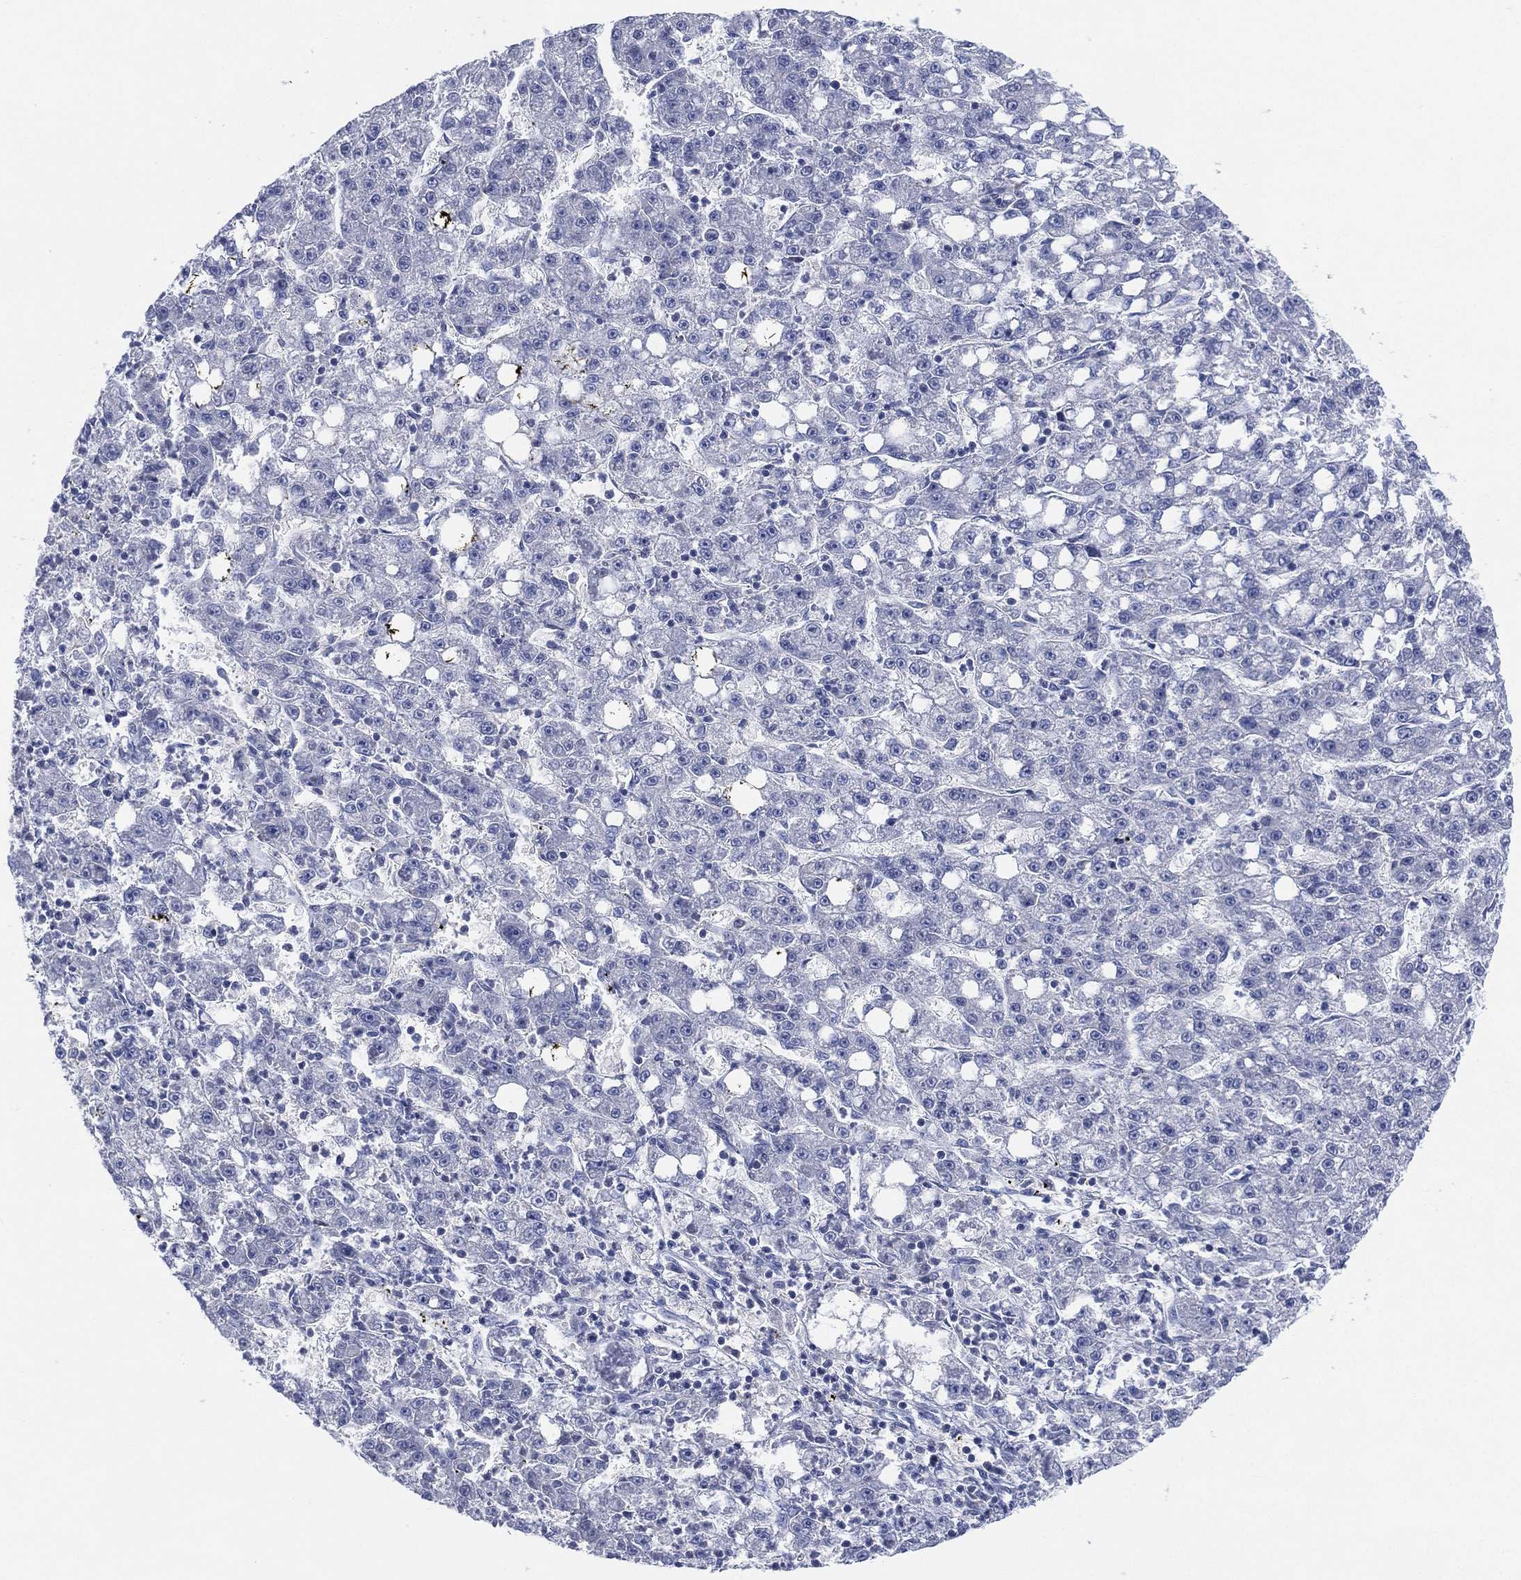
{"staining": {"intensity": "negative", "quantity": "none", "location": "none"}, "tissue": "liver cancer", "cell_type": "Tumor cells", "image_type": "cancer", "snomed": [{"axis": "morphology", "description": "Carcinoma, Hepatocellular, NOS"}, {"axis": "topography", "description": "Liver"}], "caption": "Micrograph shows no protein expression in tumor cells of liver cancer (hepatocellular carcinoma) tissue.", "gene": "ADAD2", "patient": {"sex": "female", "age": 65}}